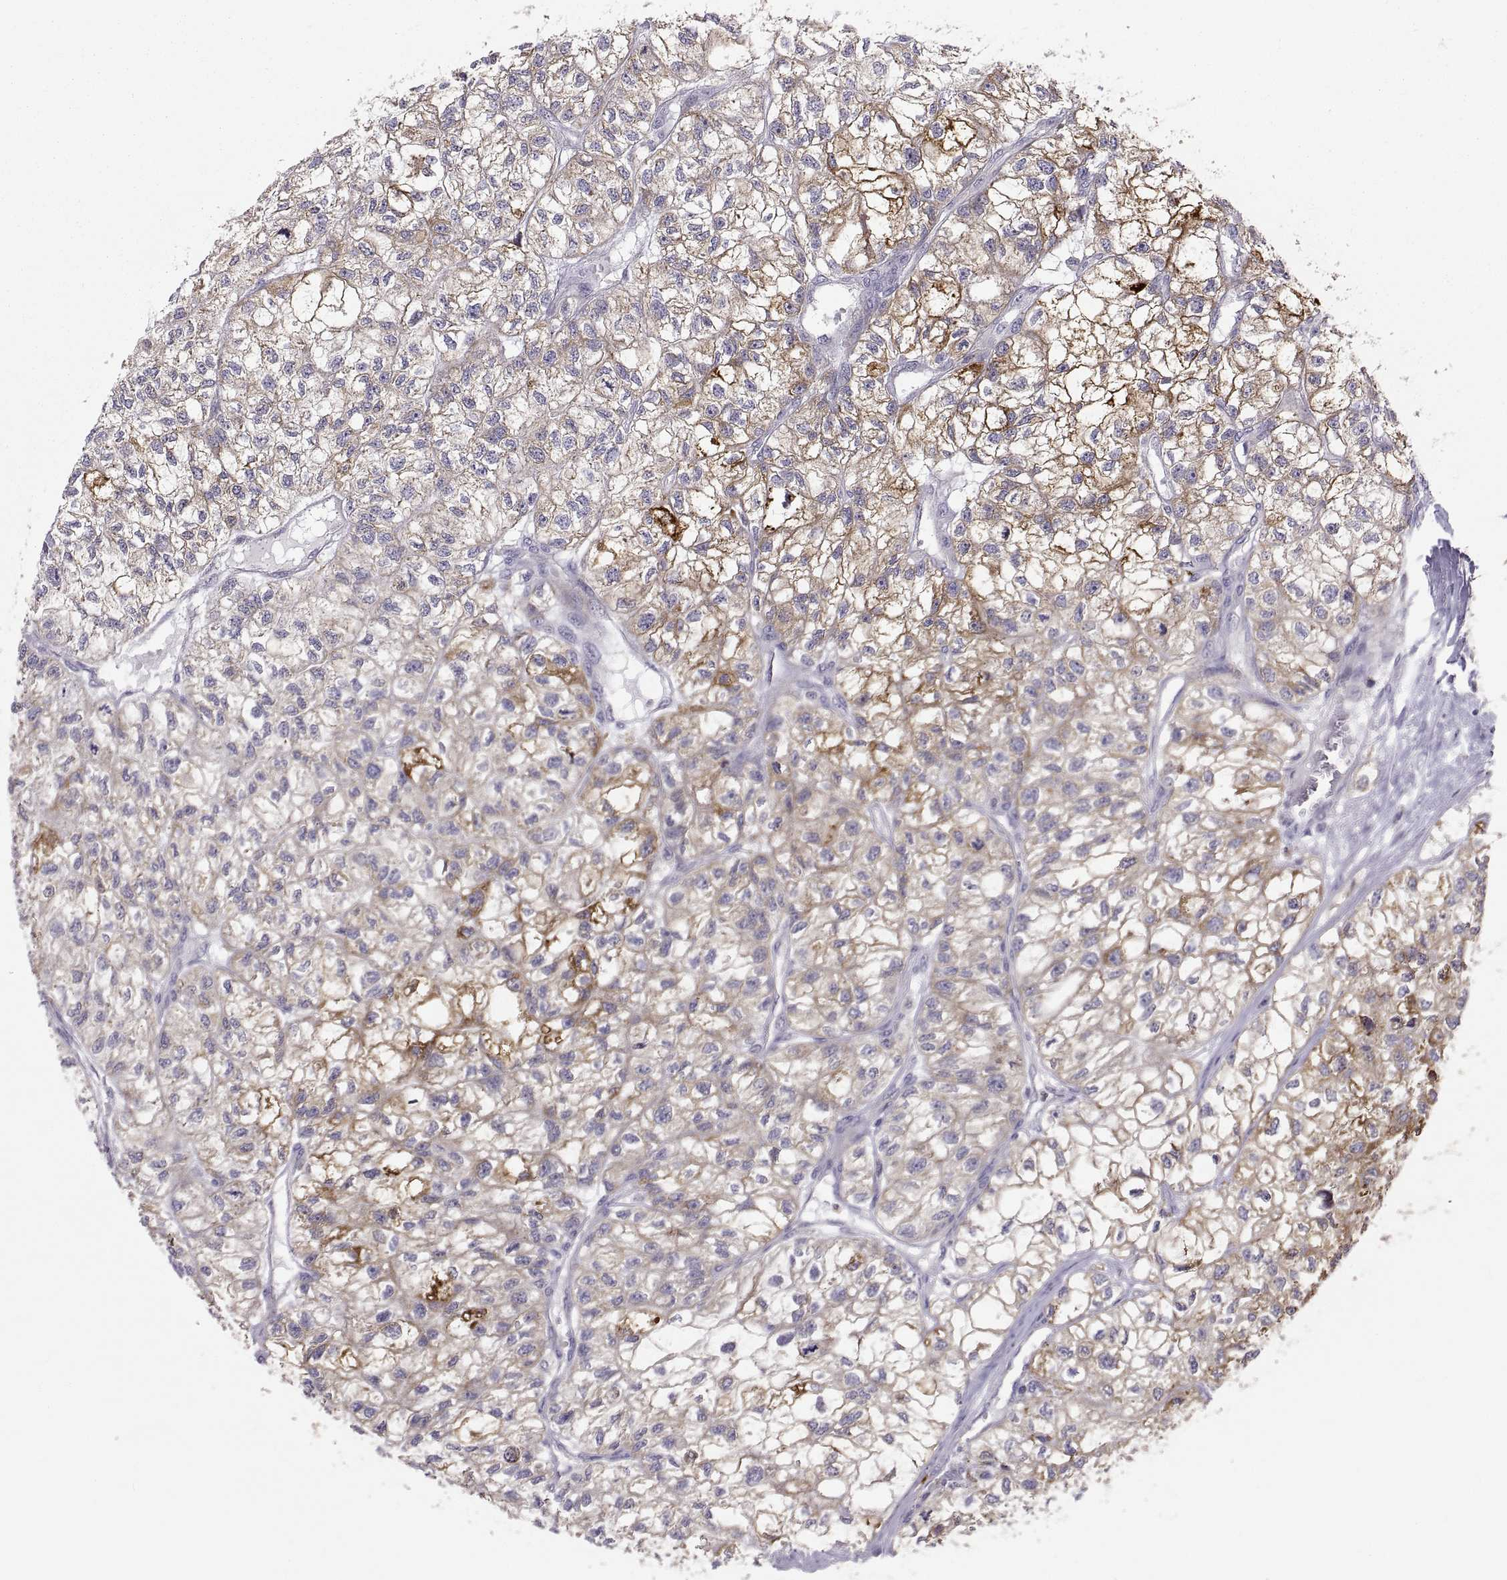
{"staining": {"intensity": "strong", "quantity": "25%-75%", "location": "cytoplasmic/membranous"}, "tissue": "renal cancer", "cell_type": "Tumor cells", "image_type": "cancer", "snomed": [{"axis": "morphology", "description": "Adenocarcinoma, NOS"}, {"axis": "topography", "description": "Kidney"}], "caption": "High-power microscopy captured an immunohistochemistry histopathology image of adenocarcinoma (renal), revealing strong cytoplasmic/membranous staining in approximately 25%-75% of tumor cells.", "gene": "ERO1A", "patient": {"sex": "male", "age": 56}}